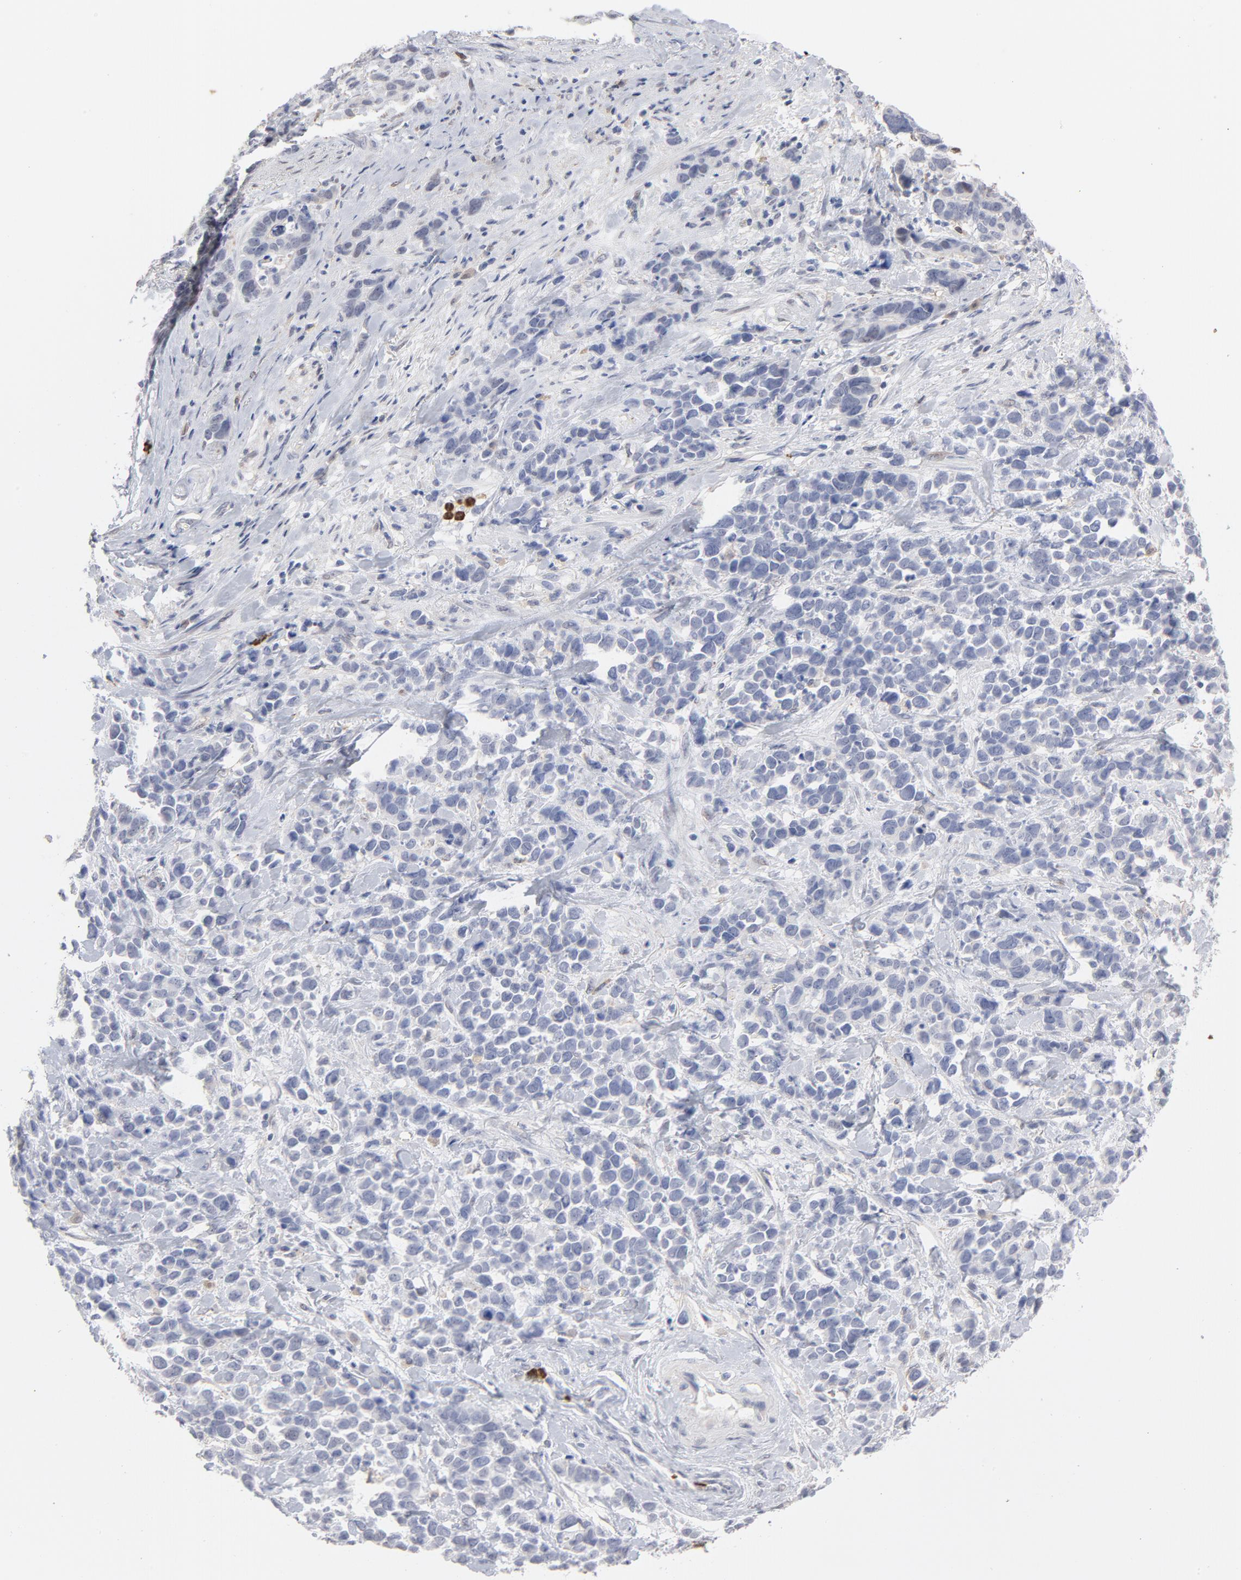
{"staining": {"intensity": "negative", "quantity": "none", "location": "none"}, "tissue": "stomach cancer", "cell_type": "Tumor cells", "image_type": "cancer", "snomed": [{"axis": "morphology", "description": "Adenocarcinoma, NOS"}, {"axis": "topography", "description": "Stomach, upper"}], "caption": "IHC photomicrograph of neoplastic tissue: human adenocarcinoma (stomach) stained with DAB (3,3'-diaminobenzidine) exhibits no significant protein staining in tumor cells.", "gene": "PNMA1", "patient": {"sex": "male", "age": 71}}